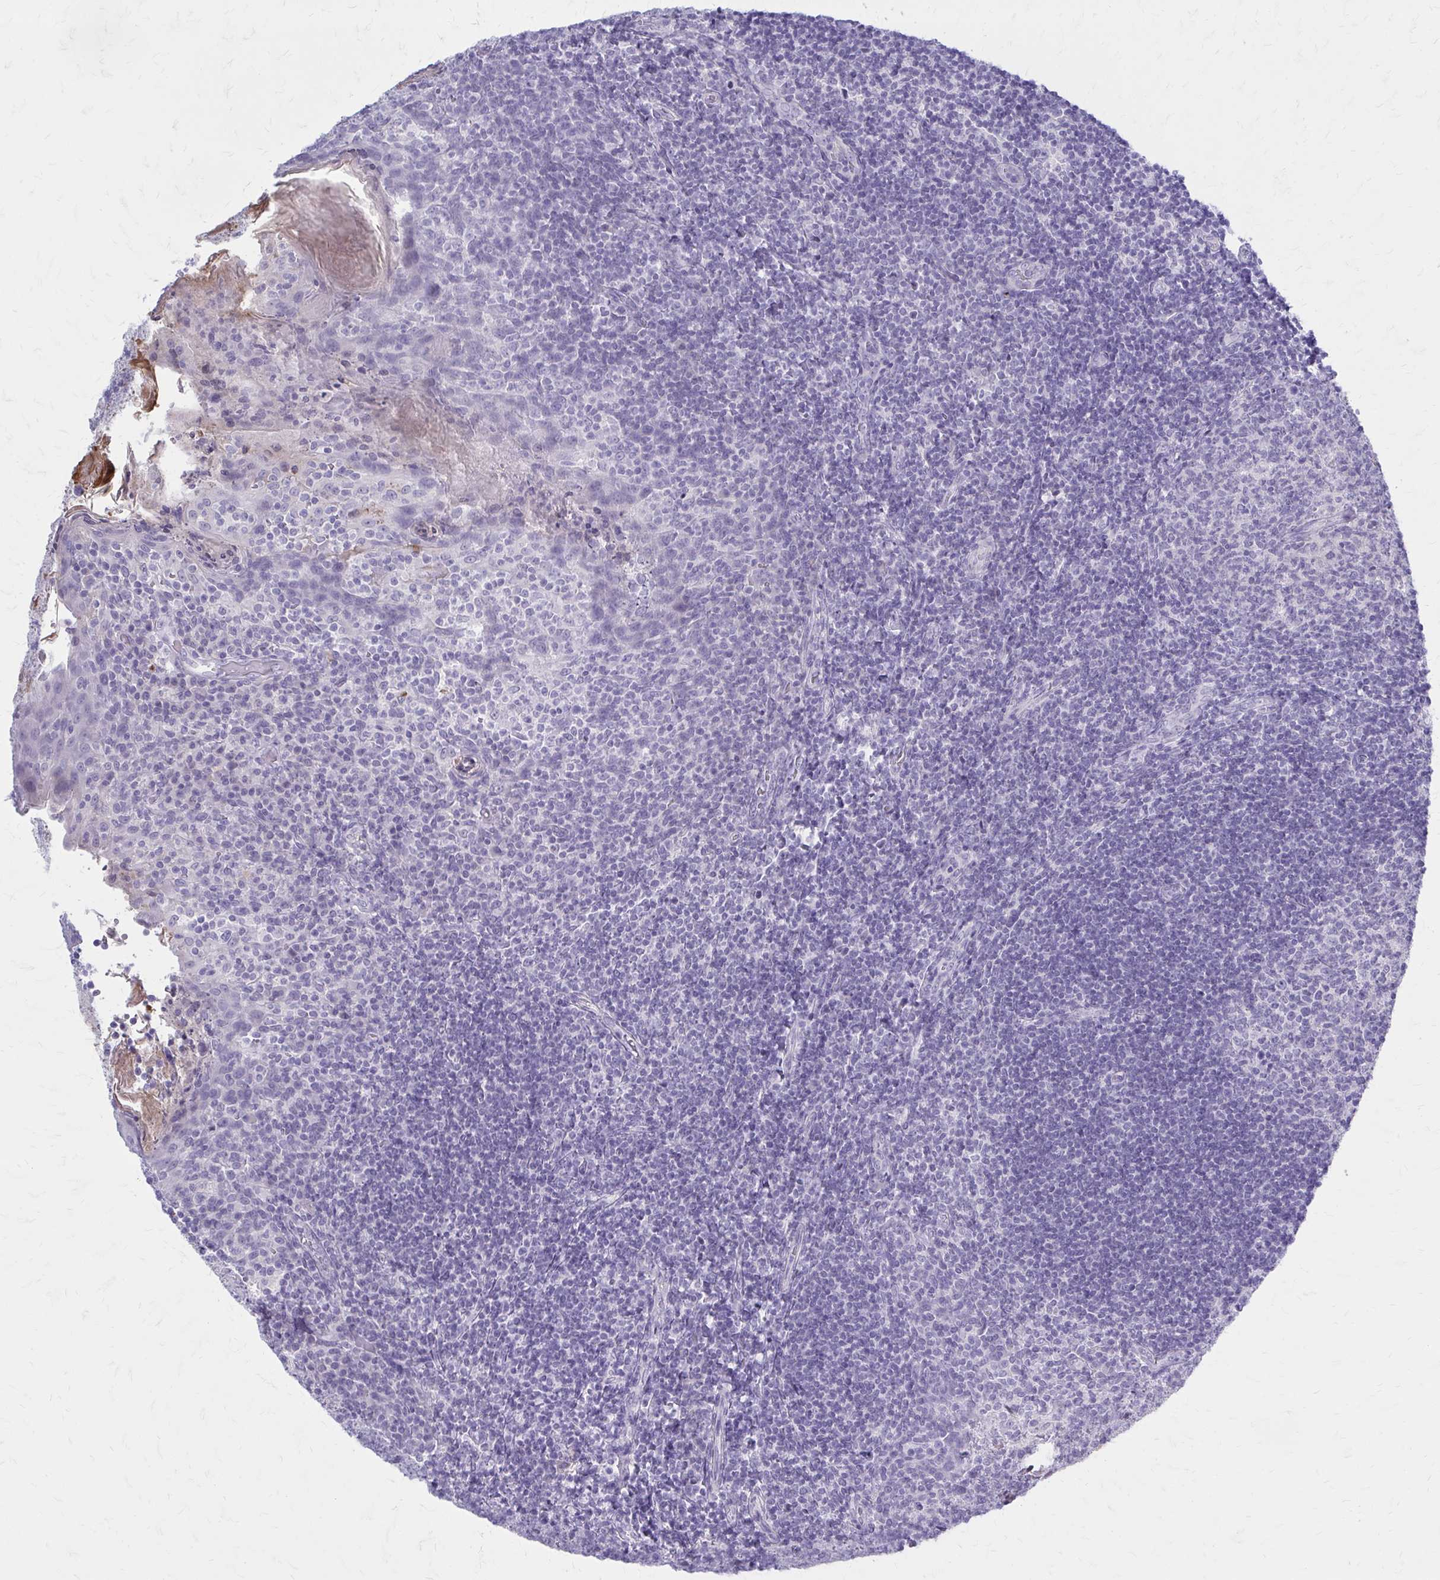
{"staining": {"intensity": "negative", "quantity": "none", "location": "none"}, "tissue": "tonsil", "cell_type": "Germinal center cells", "image_type": "normal", "snomed": [{"axis": "morphology", "description": "Normal tissue, NOS"}, {"axis": "topography", "description": "Tonsil"}], "caption": "Immunohistochemistry of normal tonsil shows no positivity in germinal center cells. The staining is performed using DAB (3,3'-diaminobenzidine) brown chromogen with nuclei counter-stained in using hematoxylin.", "gene": "SERPIND1", "patient": {"sex": "female", "age": 10}}